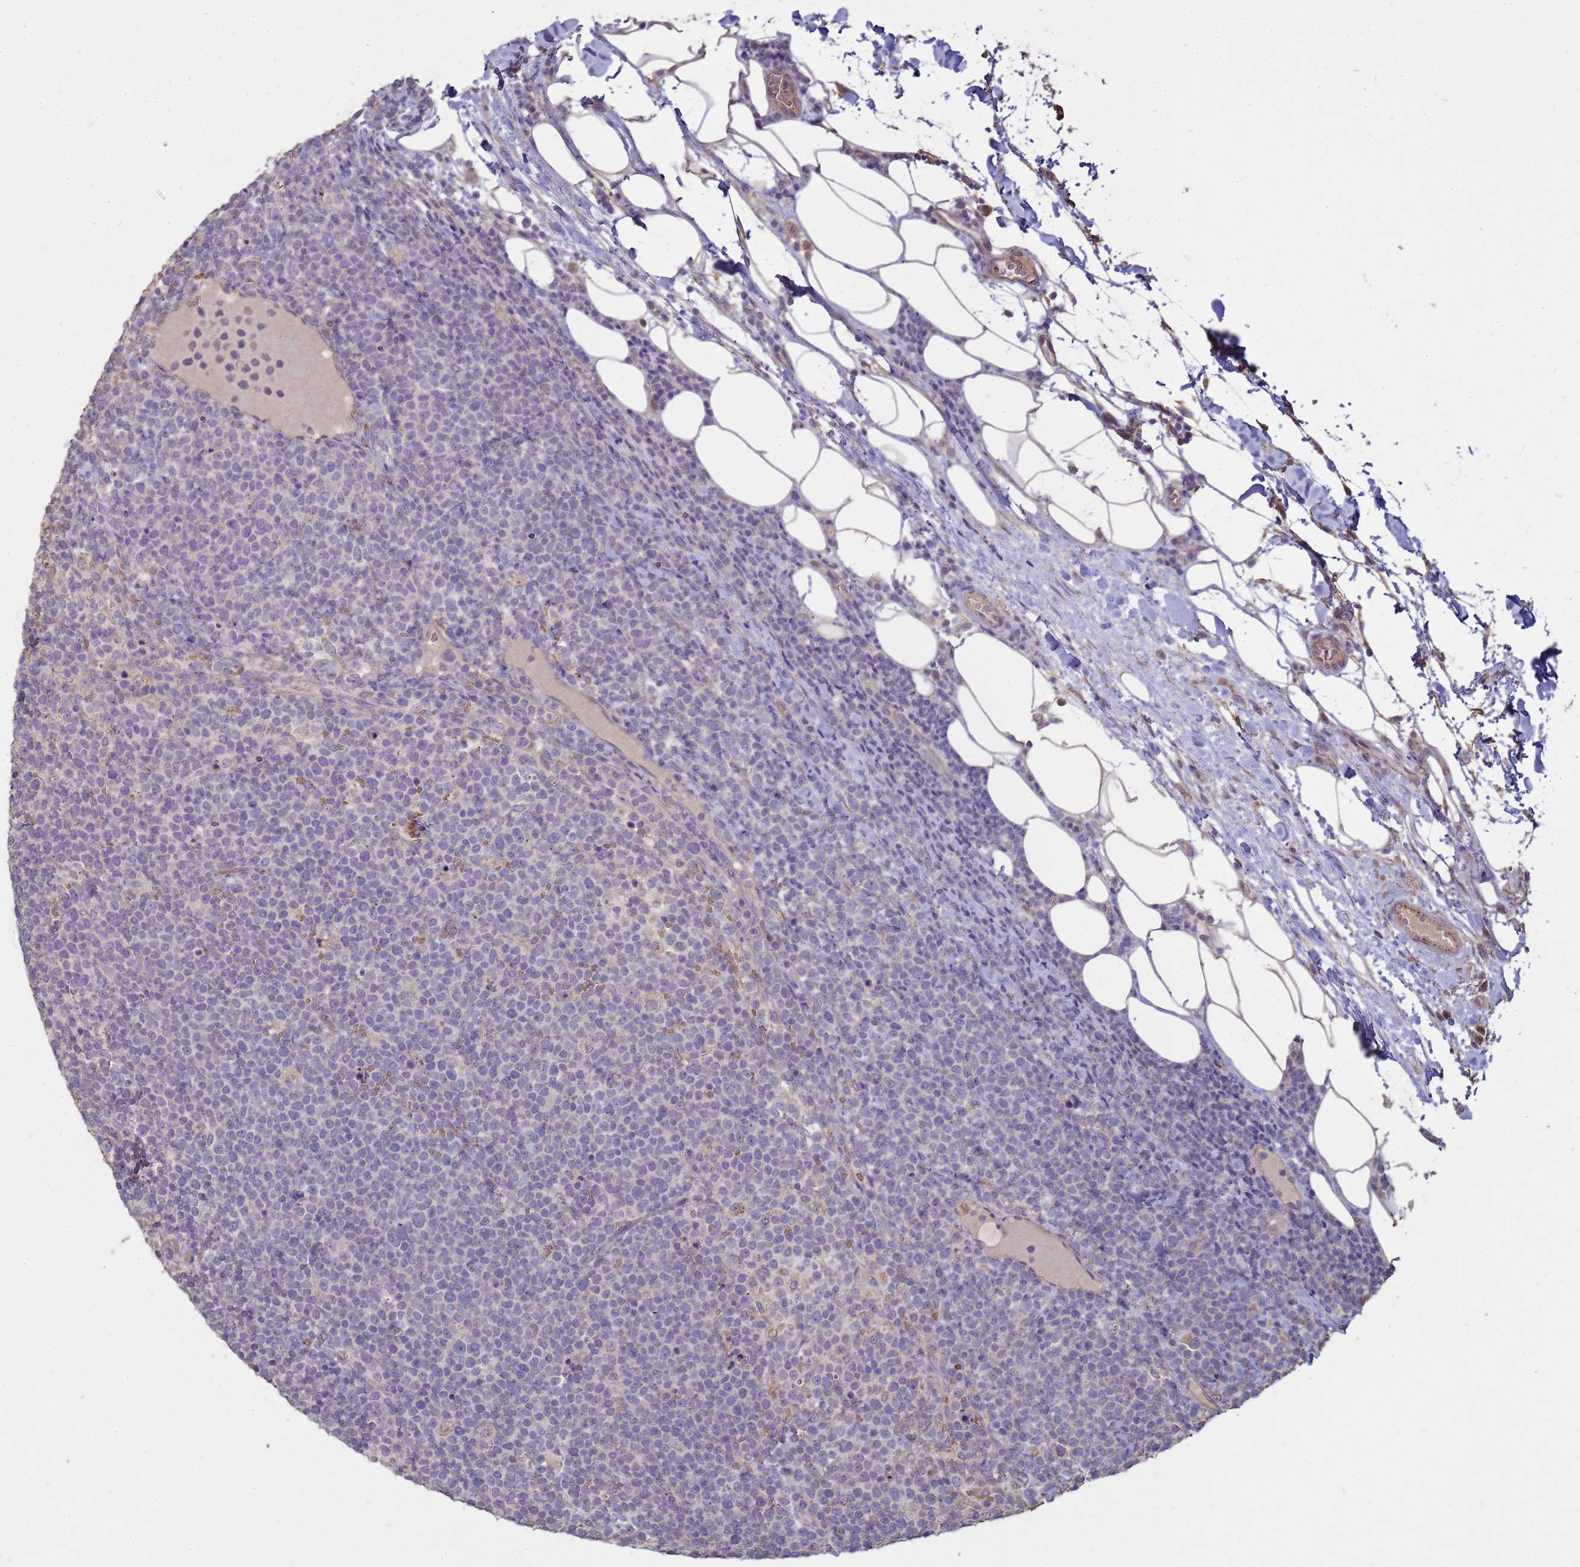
{"staining": {"intensity": "negative", "quantity": "none", "location": "none"}, "tissue": "lymphoma", "cell_type": "Tumor cells", "image_type": "cancer", "snomed": [{"axis": "morphology", "description": "Malignant lymphoma, non-Hodgkin's type, High grade"}, {"axis": "topography", "description": "Lymph node"}], "caption": "Immunohistochemical staining of human lymphoma reveals no significant staining in tumor cells.", "gene": "SGIP1", "patient": {"sex": "male", "age": 61}}